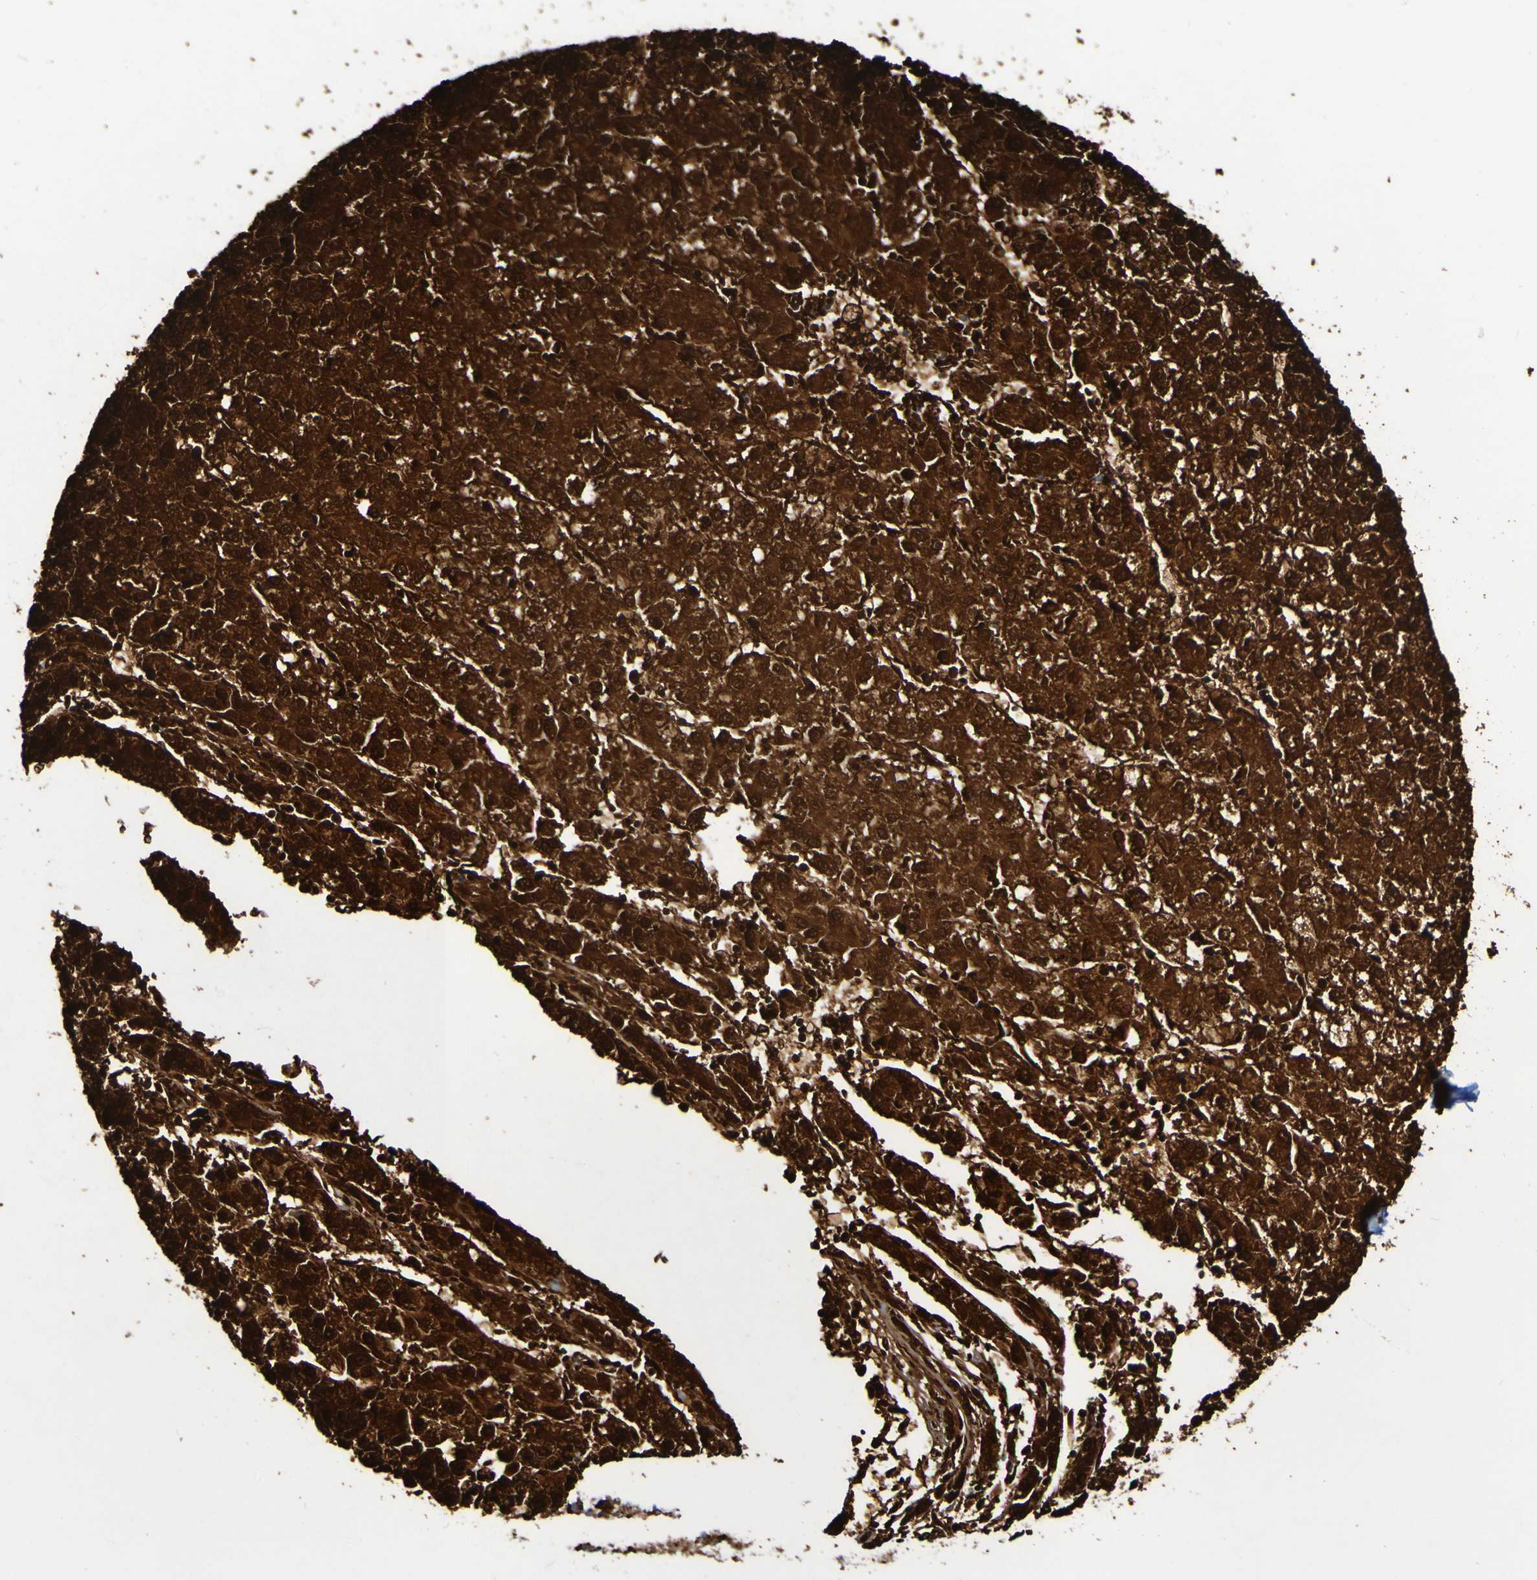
{"staining": {"intensity": "strong", "quantity": ">75%", "location": "cytoplasmic/membranous"}, "tissue": "liver cancer", "cell_type": "Tumor cells", "image_type": "cancer", "snomed": [{"axis": "morphology", "description": "Carcinoma, Hepatocellular, NOS"}, {"axis": "topography", "description": "Liver"}], "caption": "A brown stain shows strong cytoplasmic/membranous staining of a protein in human liver cancer (hepatocellular carcinoma) tumor cells. The protein of interest is shown in brown color, while the nuclei are stained blue.", "gene": "MPPE1", "patient": {"sex": "male", "age": 72}}